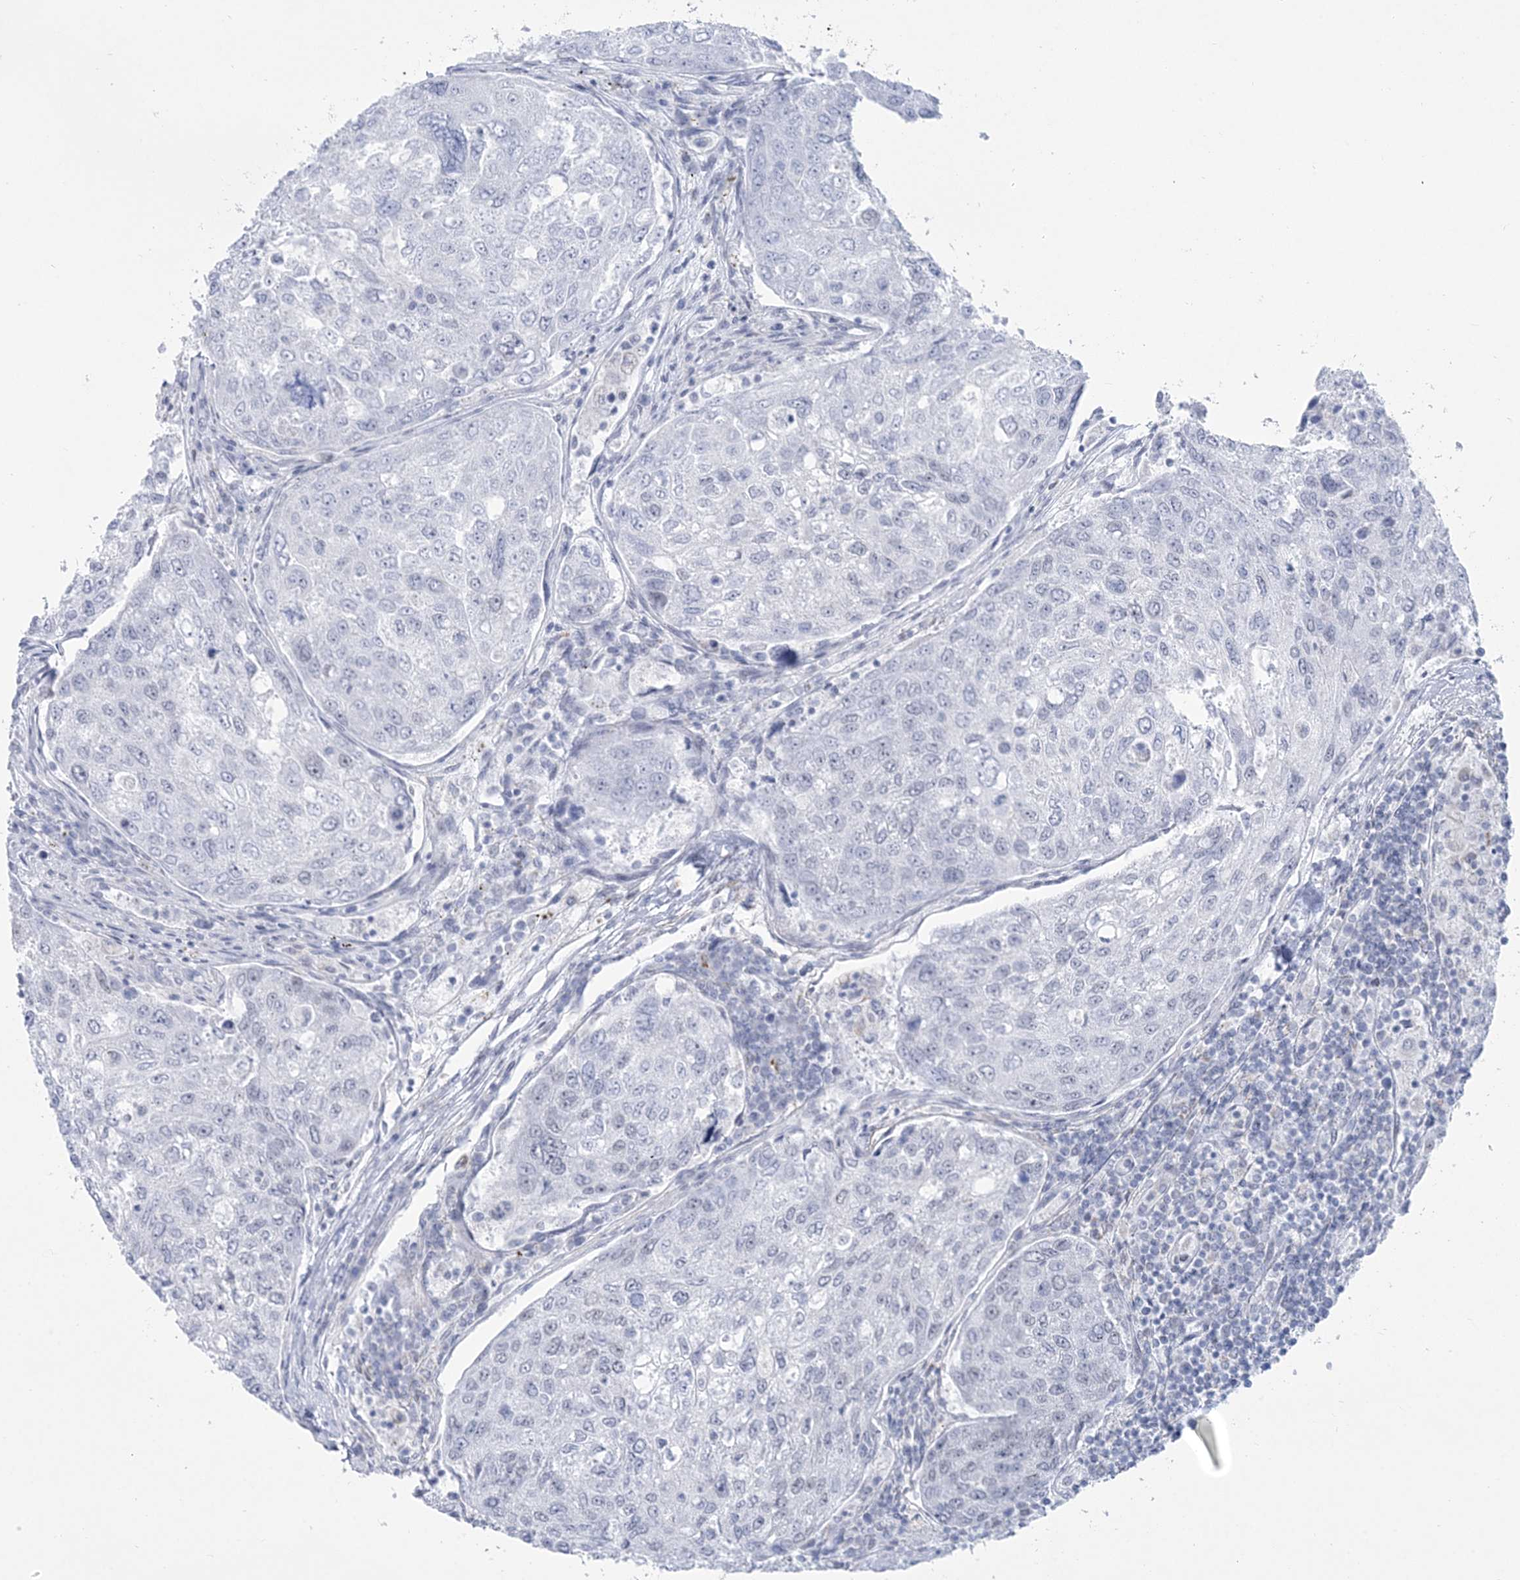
{"staining": {"intensity": "negative", "quantity": "none", "location": "none"}, "tissue": "urothelial cancer", "cell_type": "Tumor cells", "image_type": "cancer", "snomed": [{"axis": "morphology", "description": "Urothelial carcinoma, High grade"}, {"axis": "topography", "description": "Lymph node"}, {"axis": "topography", "description": "Urinary bladder"}], "caption": "Urothelial cancer was stained to show a protein in brown. There is no significant staining in tumor cells. The staining is performed using DAB brown chromogen with nuclei counter-stained in using hematoxylin.", "gene": "ZNF843", "patient": {"sex": "male", "age": 51}}